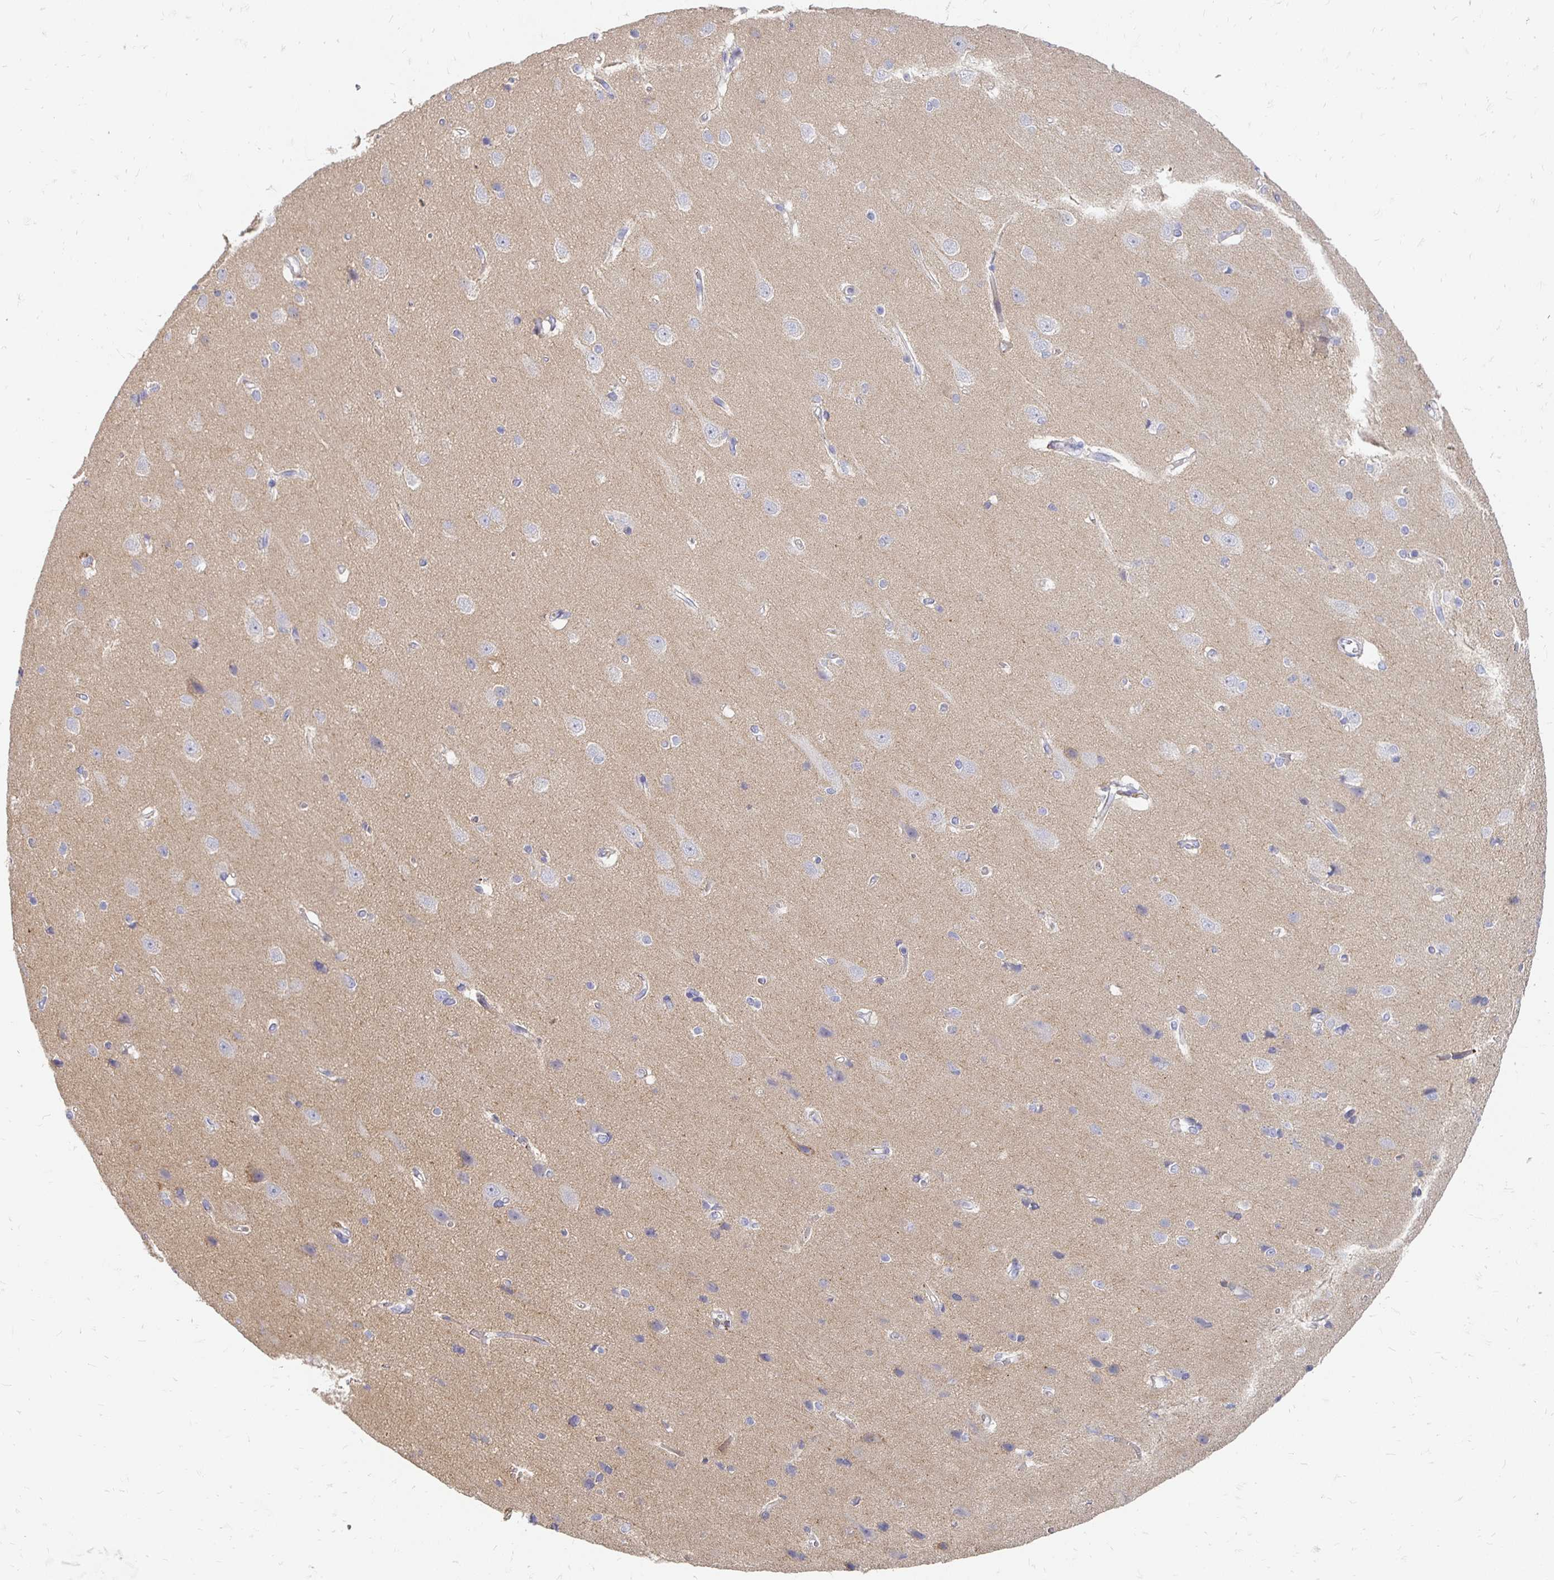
{"staining": {"intensity": "negative", "quantity": "none", "location": "none"}, "tissue": "cerebral cortex", "cell_type": "Endothelial cells", "image_type": "normal", "snomed": [{"axis": "morphology", "description": "Normal tissue, NOS"}, {"axis": "topography", "description": "Cerebral cortex"}], "caption": "Immunohistochemistry (IHC) of unremarkable human cerebral cortex displays no positivity in endothelial cells. (DAB IHC, high magnification).", "gene": "FKRP", "patient": {"sex": "male", "age": 37}}